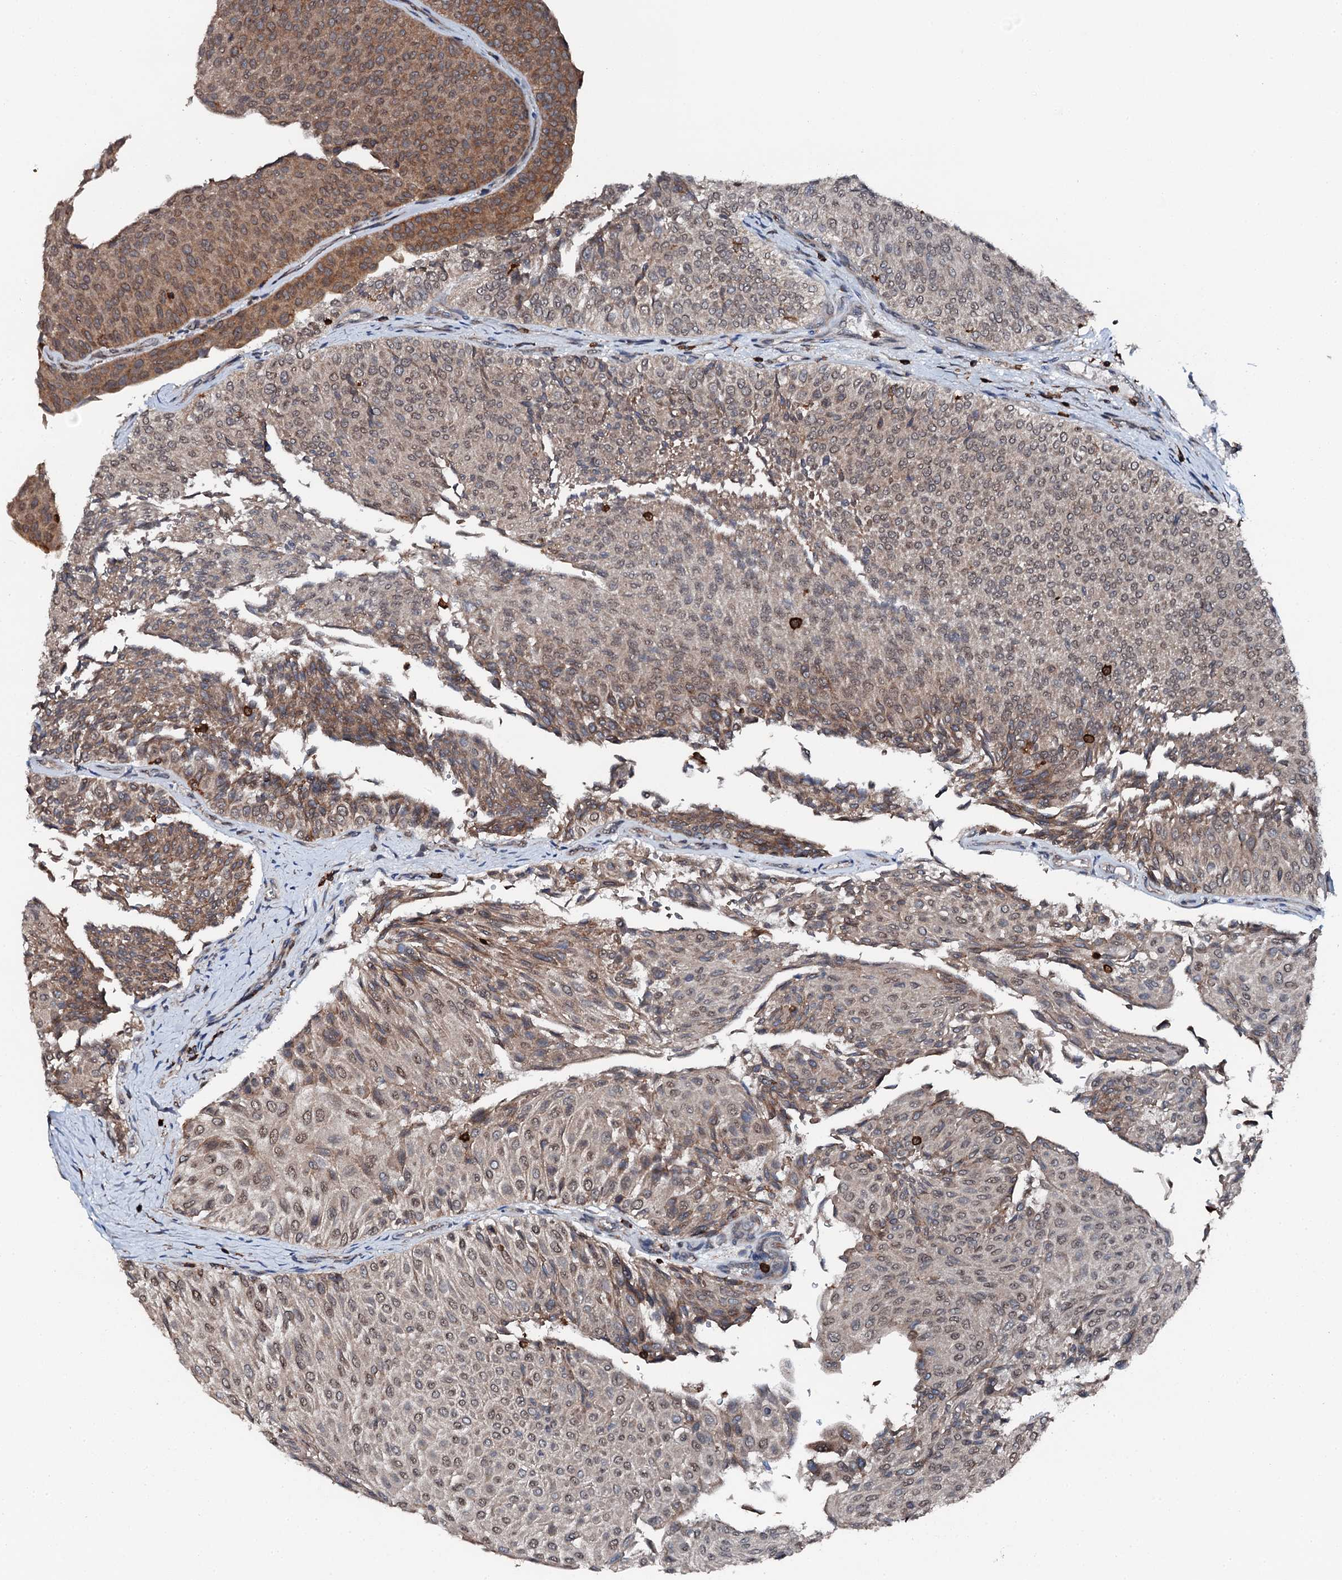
{"staining": {"intensity": "weak", "quantity": "25%-75%", "location": "cytoplasmic/membranous"}, "tissue": "urothelial cancer", "cell_type": "Tumor cells", "image_type": "cancer", "snomed": [{"axis": "morphology", "description": "Urothelial carcinoma, Low grade"}, {"axis": "topography", "description": "Urinary bladder"}], "caption": "Low-grade urothelial carcinoma stained with a protein marker displays weak staining in tumor cells.", "gene": "EDC4", "patient": {"sex": "male", "age": 78}}